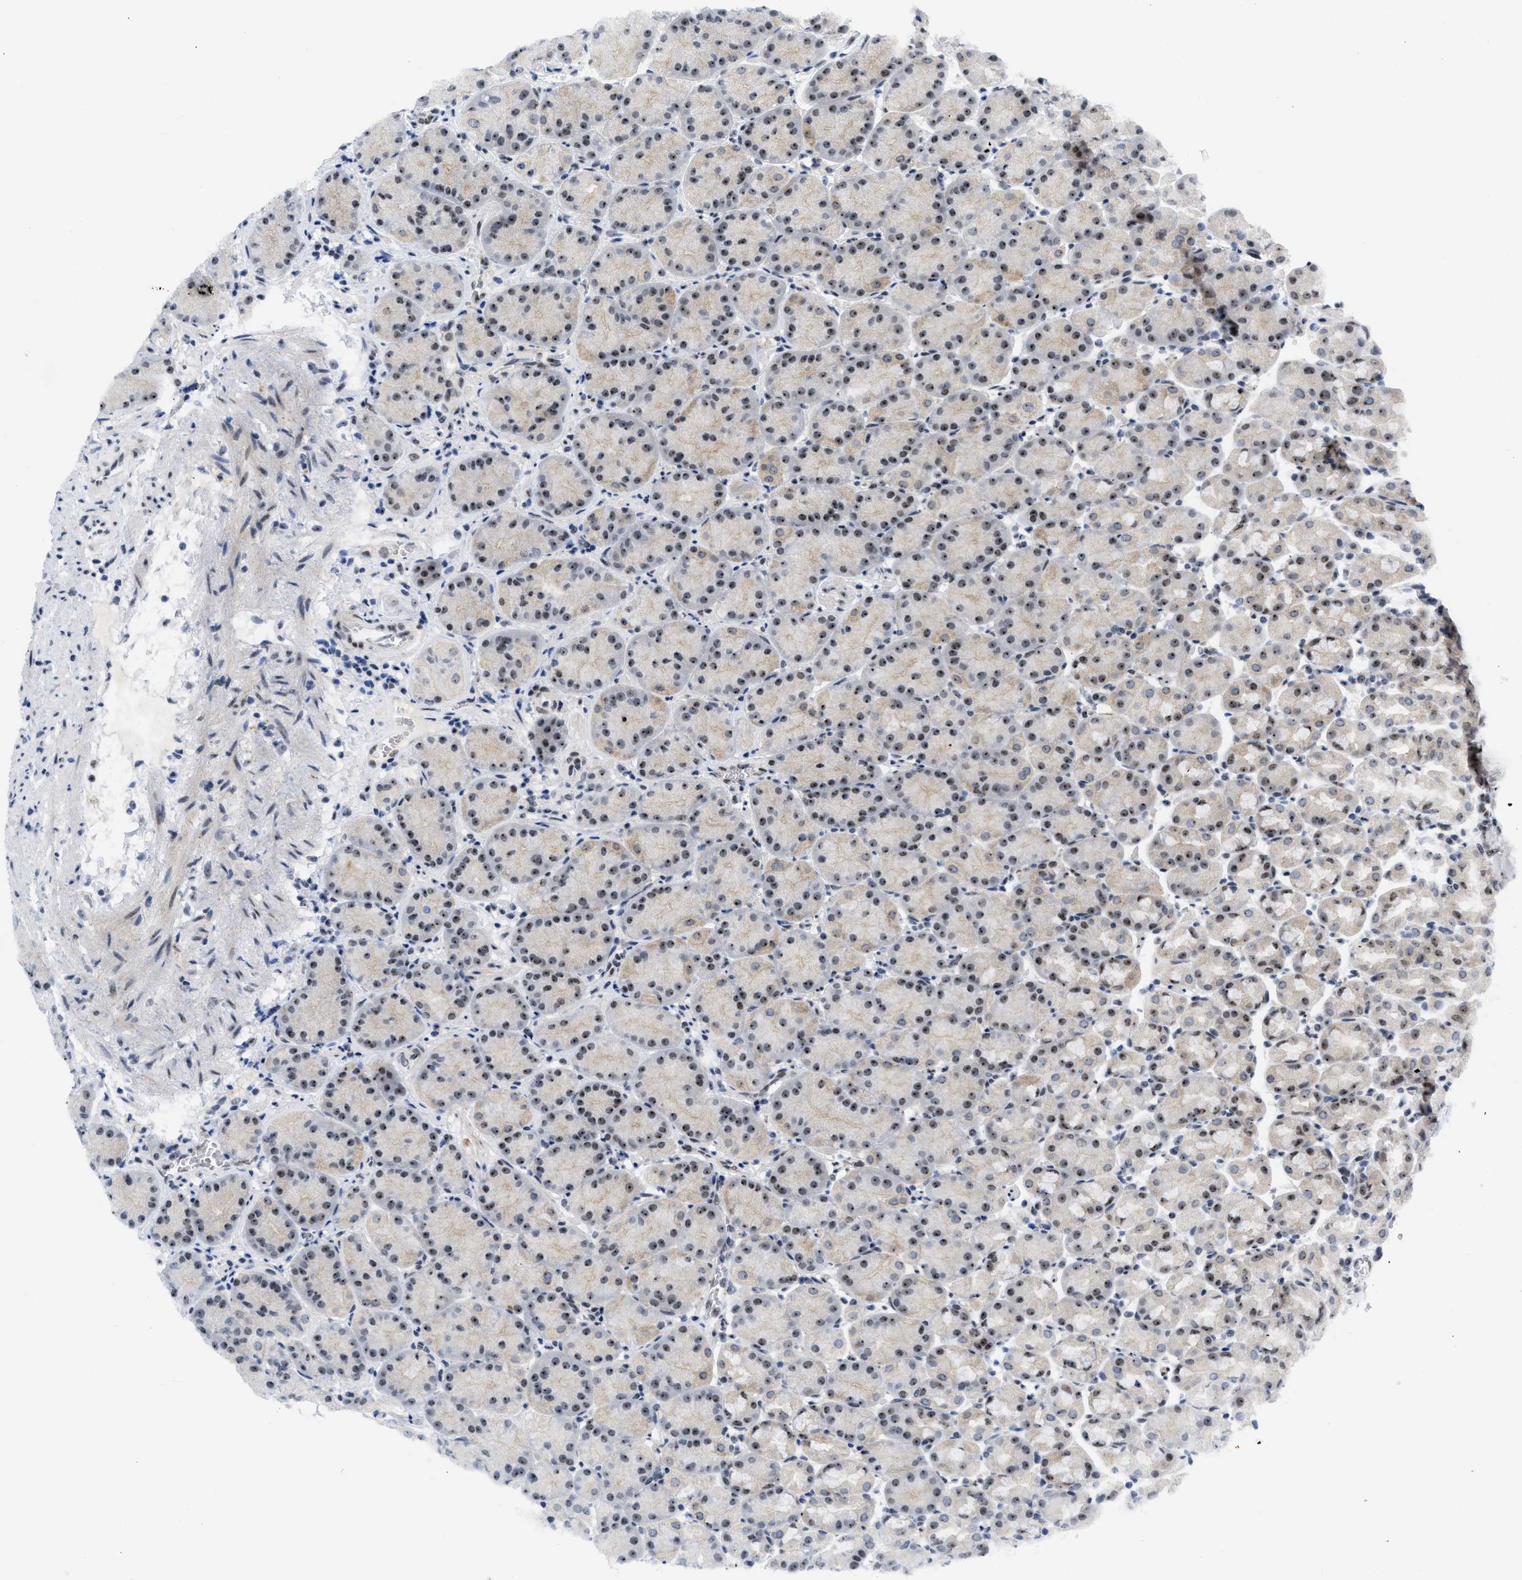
{"staining": {"intensity": "moderate", "quantity": "25%-75%", "location": "nuclear"}, "tissue": "stomach", "cell_type": "Glandular cells", "image_type": "normal", "snomed": [{"axis": "morphology", "description": "Normal tissue, NOS"}, {"axis": "topography", "description": "Stomach"}], "caption": "Approximately 25%-75% of glandular cells in unremarkable stomach exhibit moderate nuclear protein expression as visualized by brown immunohistochemical staining.", "gene": "NOP58", "patient": {"sex": "male", "age": 42}}